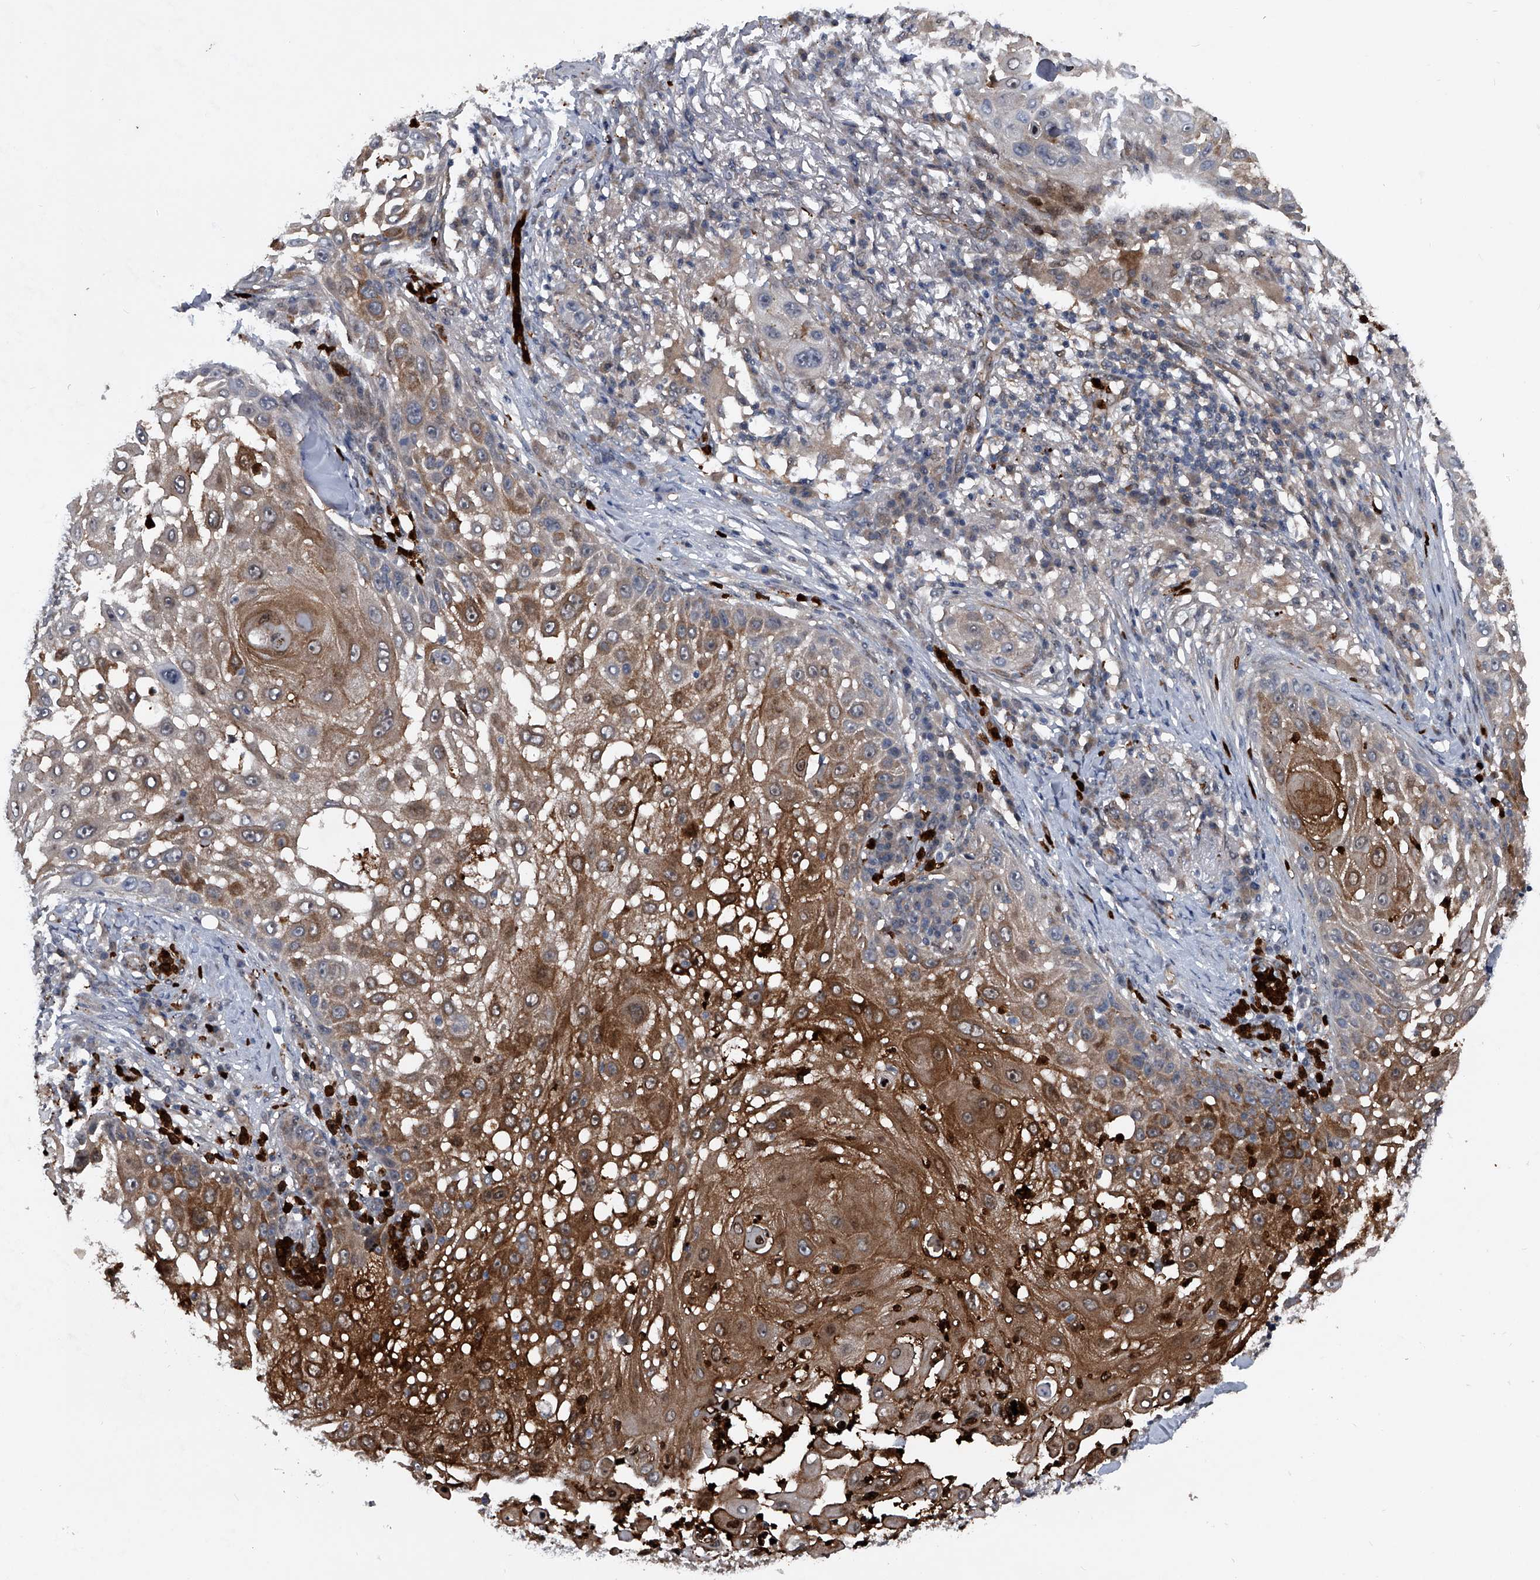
{"staining": {"intensity": "moderate", "quantity": ">75%", "location": "cytoplasmic/membranous"}, "tissue": "skin cancer", "cell_type": "Tumor cells", "image_type": "cancer", "snomed": [{"axis": "morphology", "description": "Squamous cell carcinoma, NOS"}, {"axis": "topography", "description": "Skin"}], "caption": "Immunohistochemistry (DAB) staining of squamous cell carcinoma (skin) demonstrates moderate cytoplasmic/membranous protein staining in about >75% of tumor cells.", "gene": "MAPKAP1", "patient": {"sex": "female", "age": 44}}